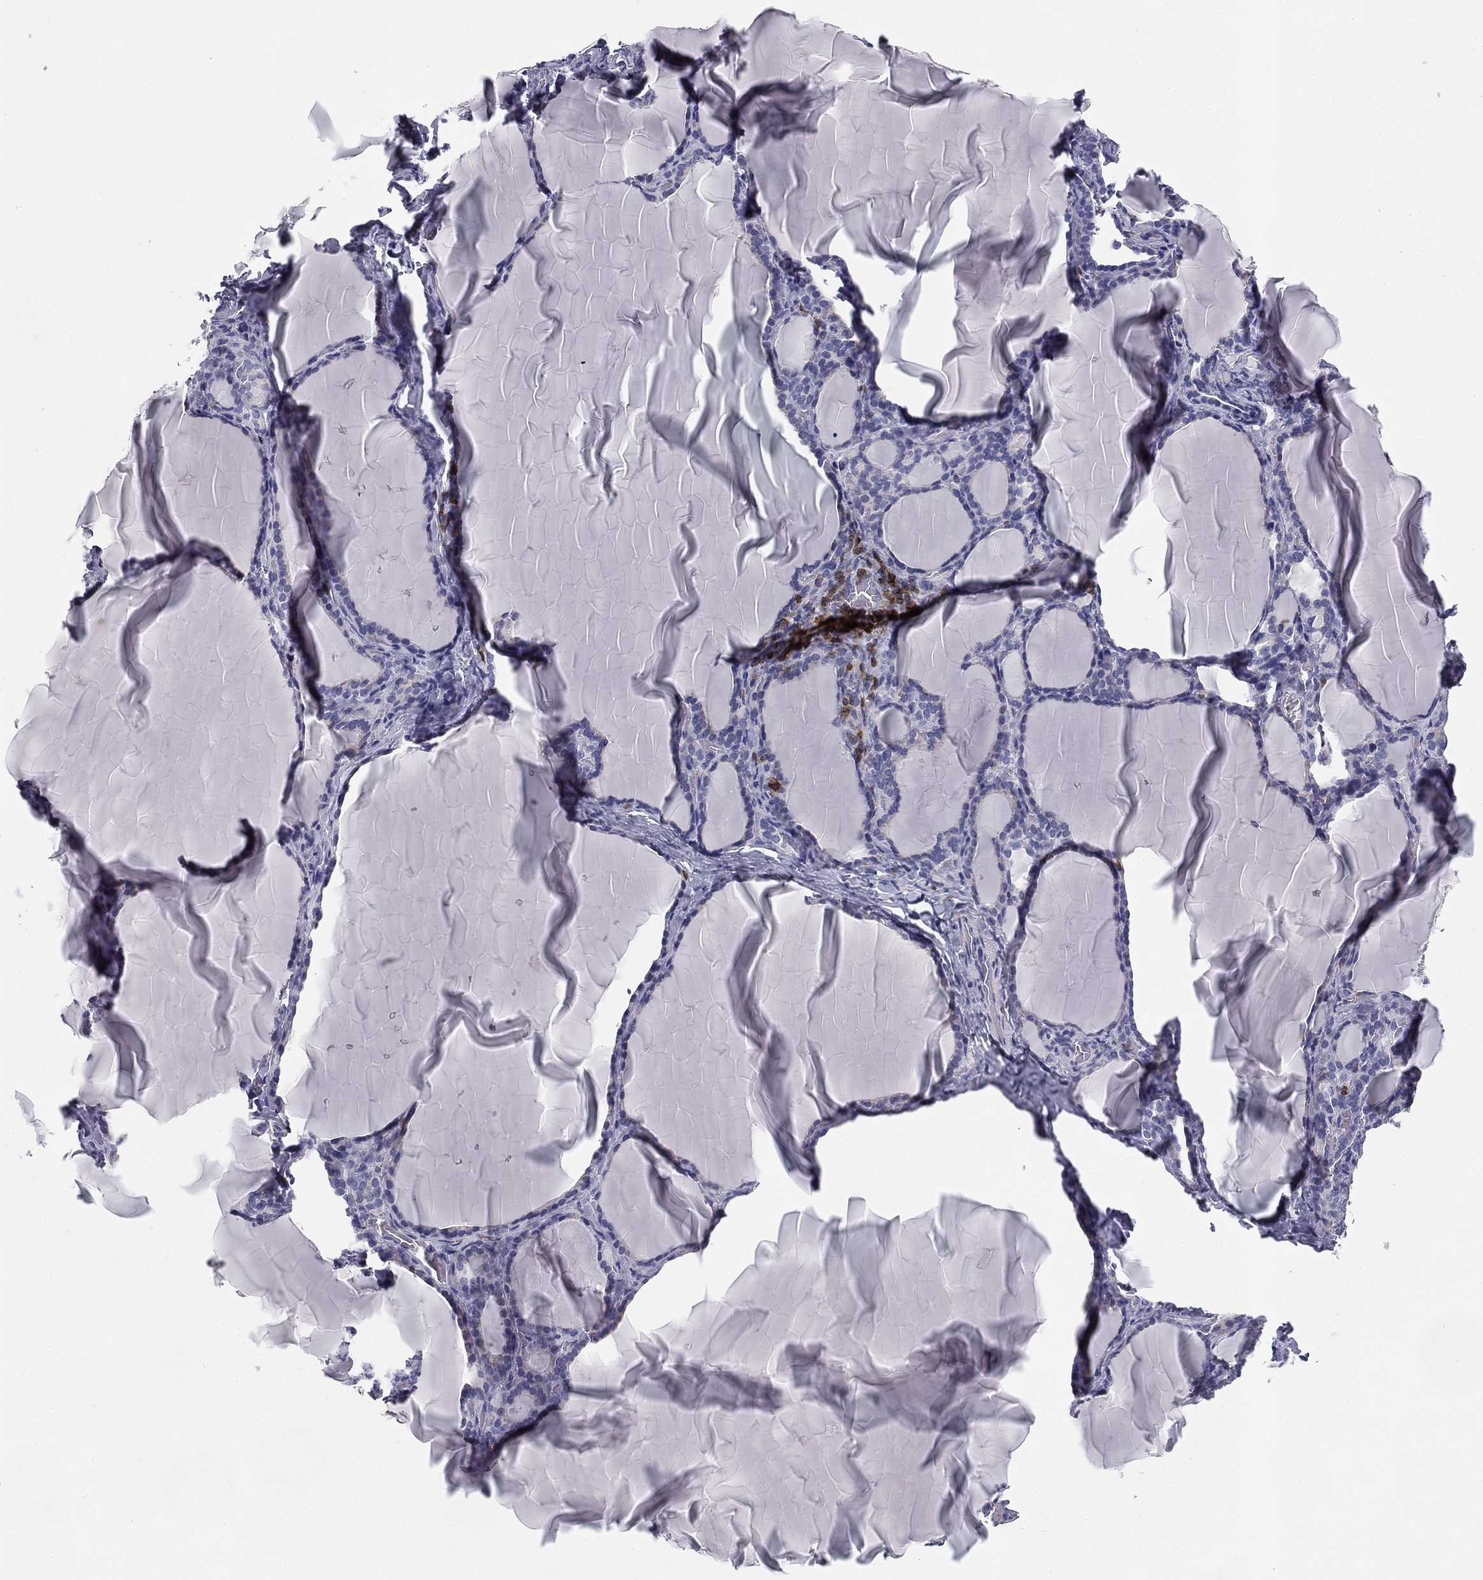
{"staining": {"intensity": "negative", "quantity": "none", "location": "none"}, "tissue": "thyroid gland", "cell_type": "Glandular cells", "image_type": "normal", "snomed": [{"axis": "morphology", "description": "Normal tissue, NOS"}, {"axis": "morphology", "description": "Hyperplasia, NOS"}, {"axis": "topography", "description": "Thyroid gland"}], "caption": "IHC histopathology image of unremarkable human thyroid gland stained for a protein (brown), which reveals no positivity in glandular cells.", "gene": "TRAT1", "patient": {"sex": "female", "age": 27}}